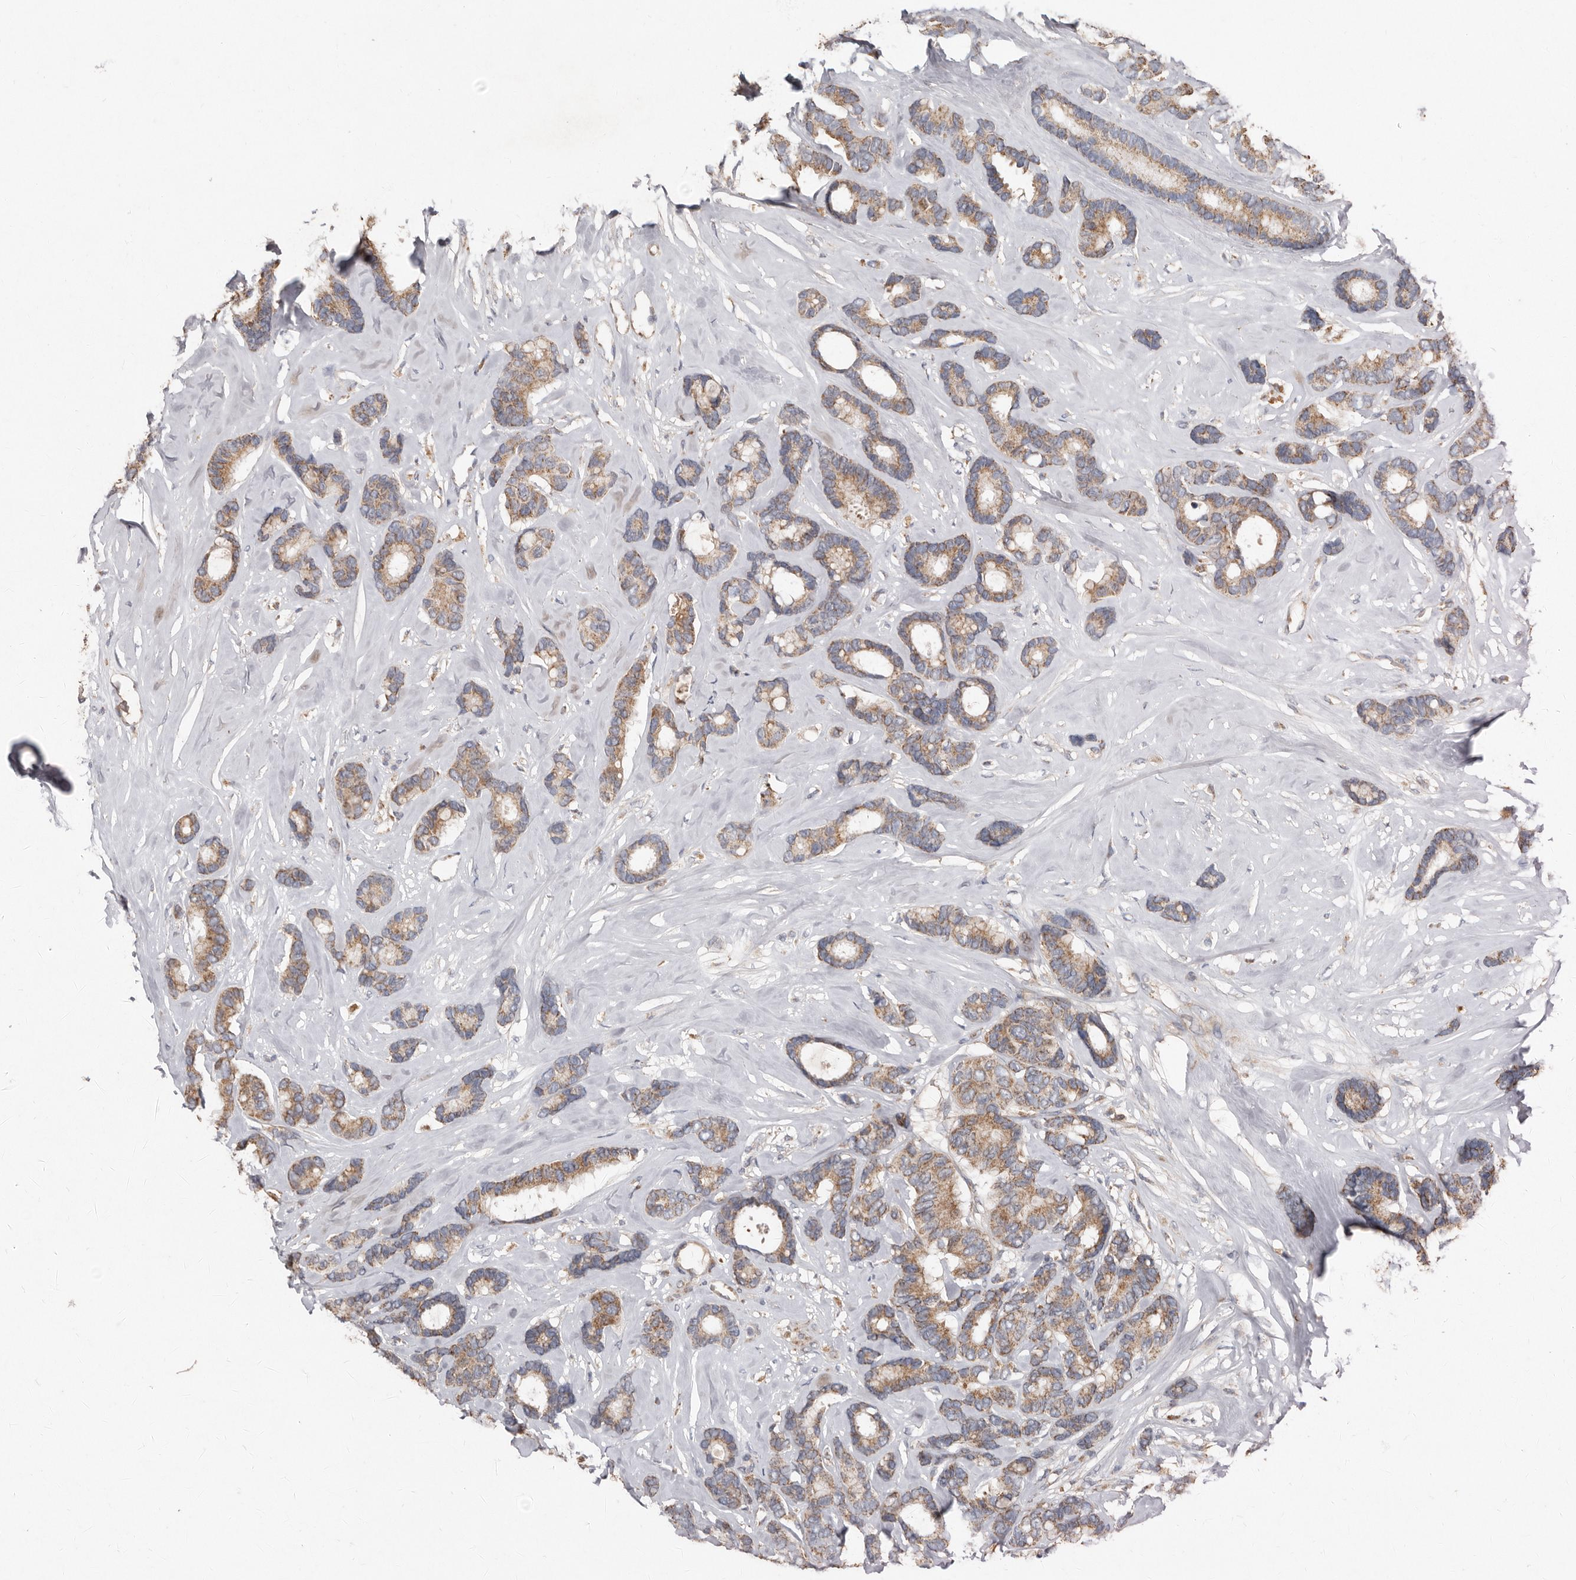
{"staining": {"intensity": "moderate", "quantity": ">75%", "location": "cytoplasmic/membranous"}, "tissue": "breast cancer", "cell_type": "Tumor cells", "image_type": "cancer", "snomed": [{"axis": "morphology", "description": "Duct carcinoma"}, {"axis": "topography", "description": "Breast"}], "caption": "This micrograph reveals breast intraductal carcinoma stained with IHC to label a protein in brown. The cytoplasmic/membranous of tumor cells show moderate positivity for the protein. Nuclei are counter-stained blue.", "gene": "KIF26B", "patient": {"sex": "female", "age": 87}}